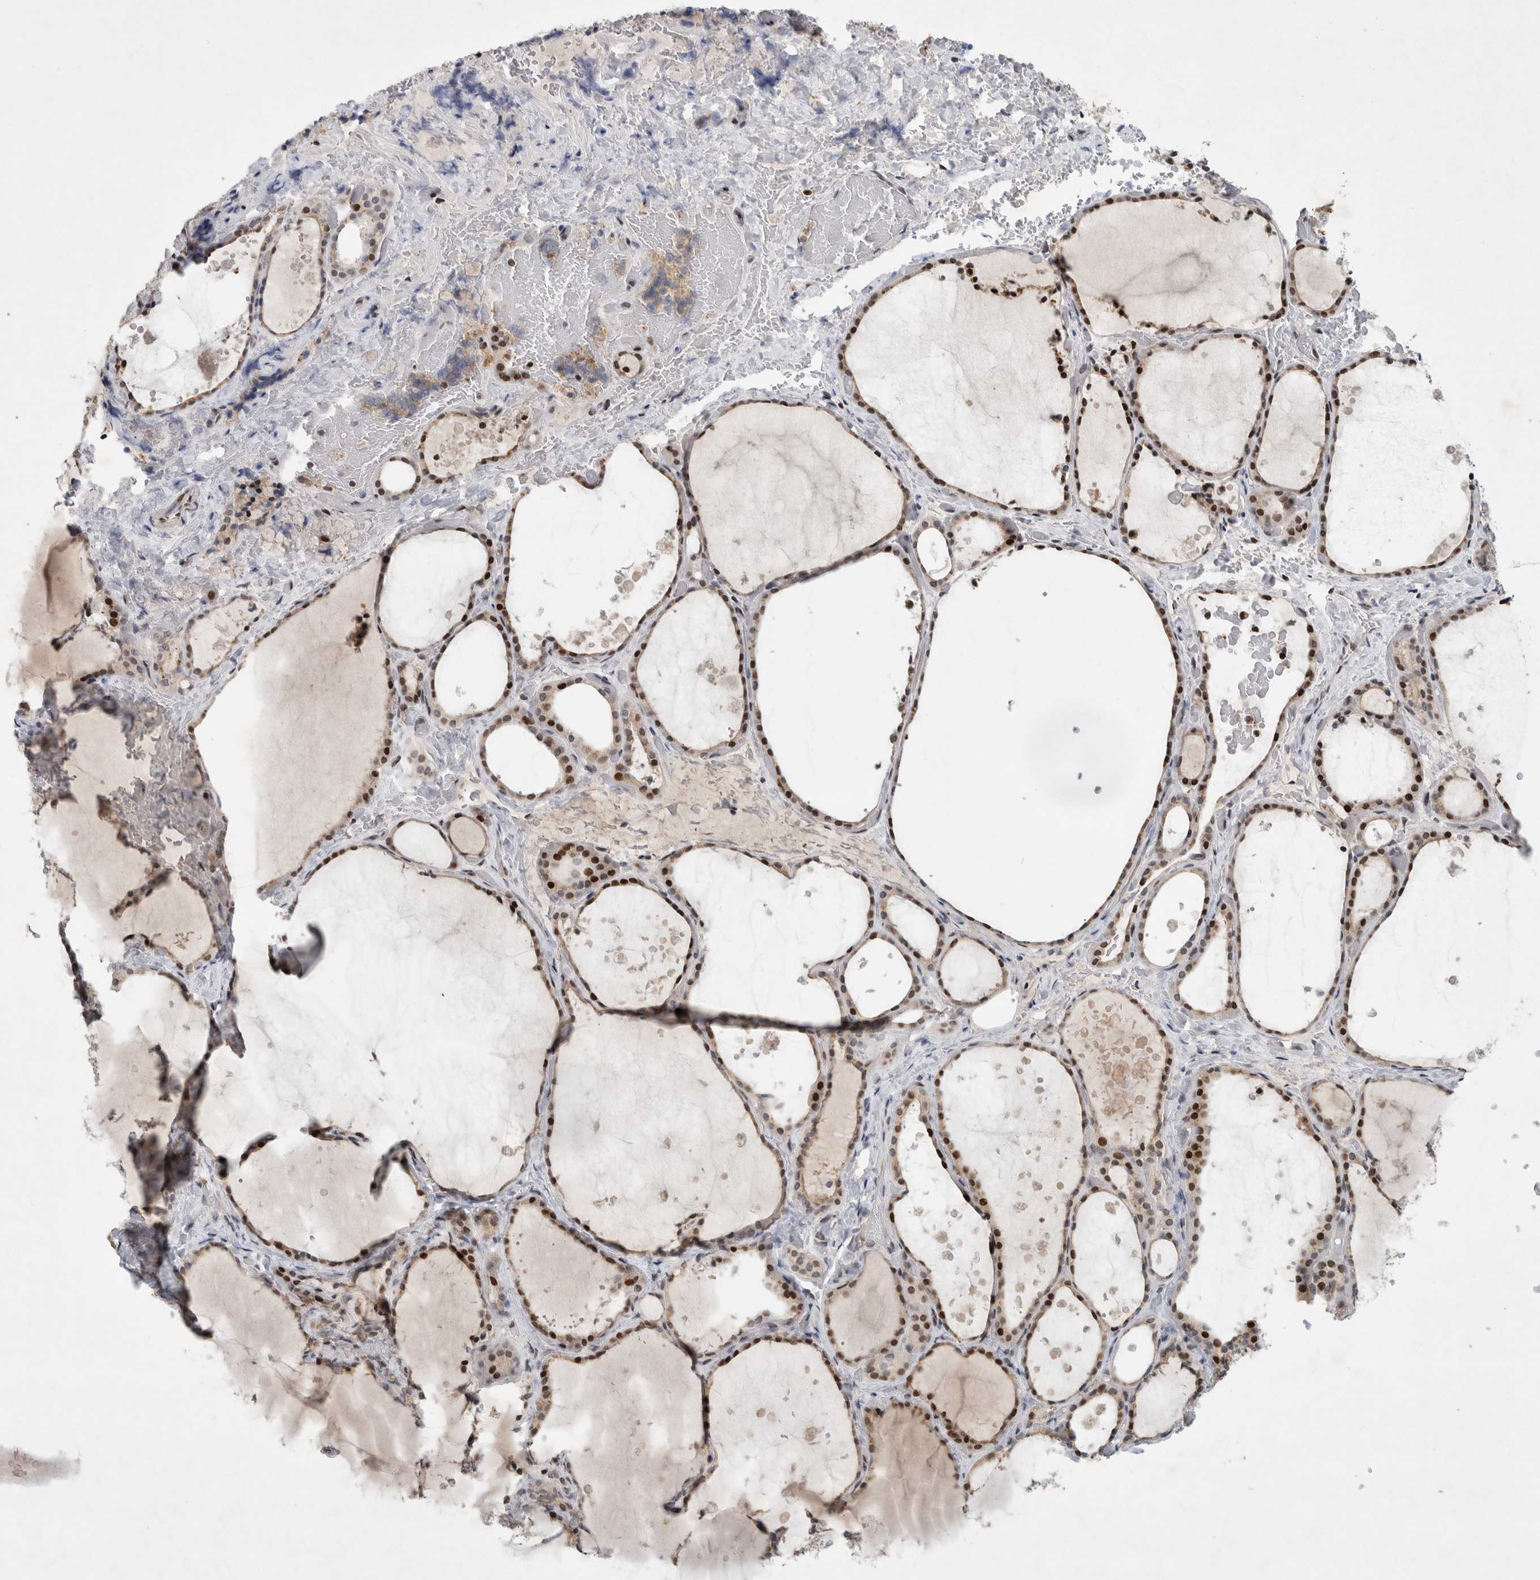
{"staining": {"intensity": "strong", "quantity": ">75%", "location": "nuclear"}, "tissue": "thyroid gland", "cell_type": "Glandular cells", "image_type": "normal", "snomed": [{"axis": "morphology", "description": "Normal tissue, NOS"}, {"axis": "topography", "description": "Thyroid gland"}], "caption": "Immunohistochemical staining of benign thyroid gland reveals strong nuclear protein positivity in approximately >75% of glandular cells.", "gene": "C8orf58", "patient": {"sex": "female", "age": 44}}